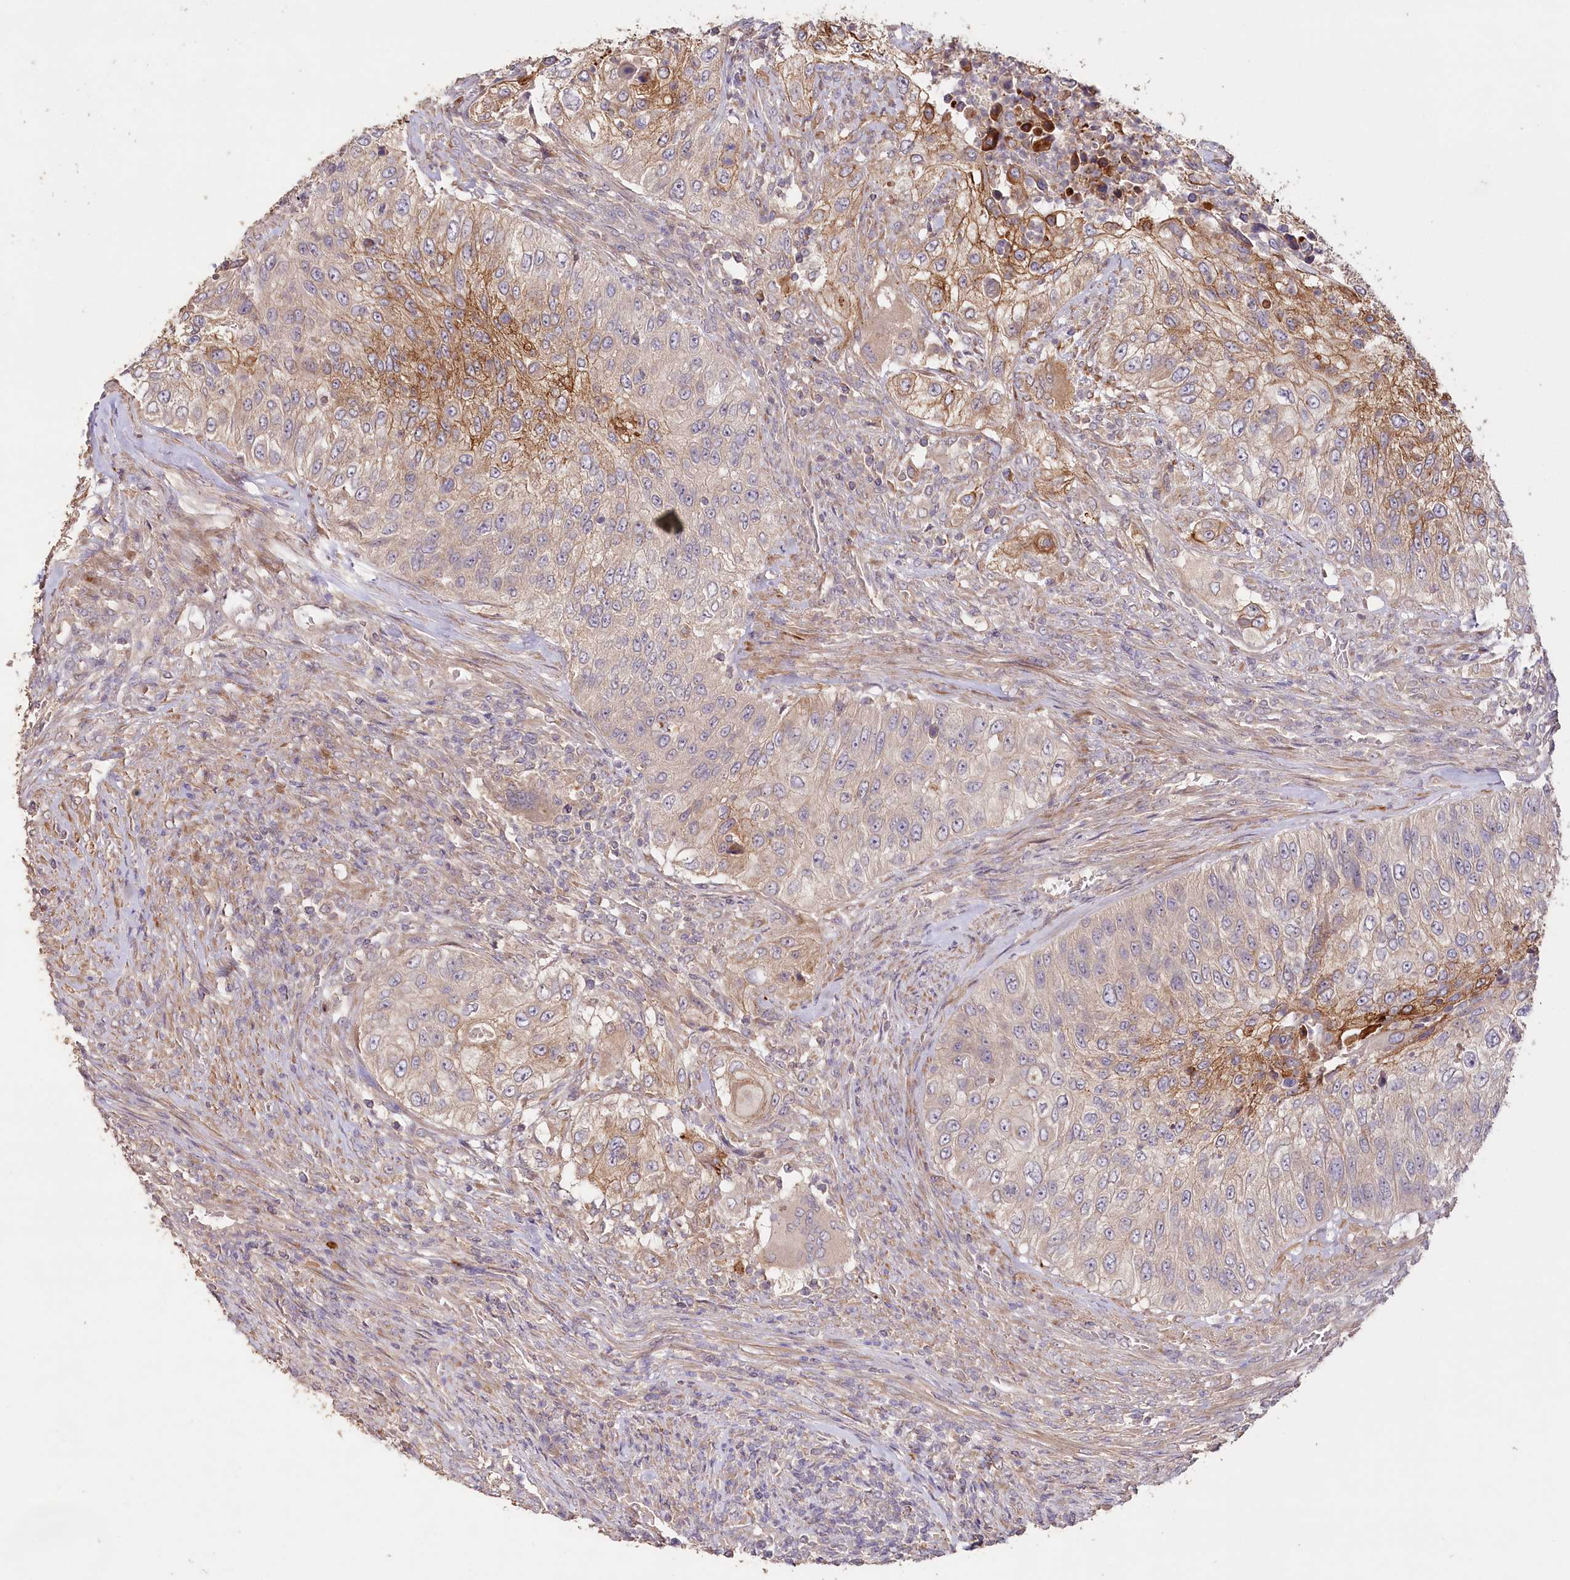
{"staining": {"intensity": "moderate", "quantity": "25%-75%", "location": "cytoplasmic/membranous"}, "tissue": "urothelial cancer", "cell_type": "Tumor cells", "image_type": "cancer", "snomed": [{"axis": "morphology", "description": "Urothelial carcinoma, High grade"}, {"axis": "topography", "description": "Urinary bladder"}], "caption": "IHC of urothelial carcinoma (high-grade) shows medium levels of moderate cytoplasmic/membranous staining in about 25%-75% of tumor cells.", "gene": "IRAK1BP1", "patient": {"sex": "female", "age": 60}}